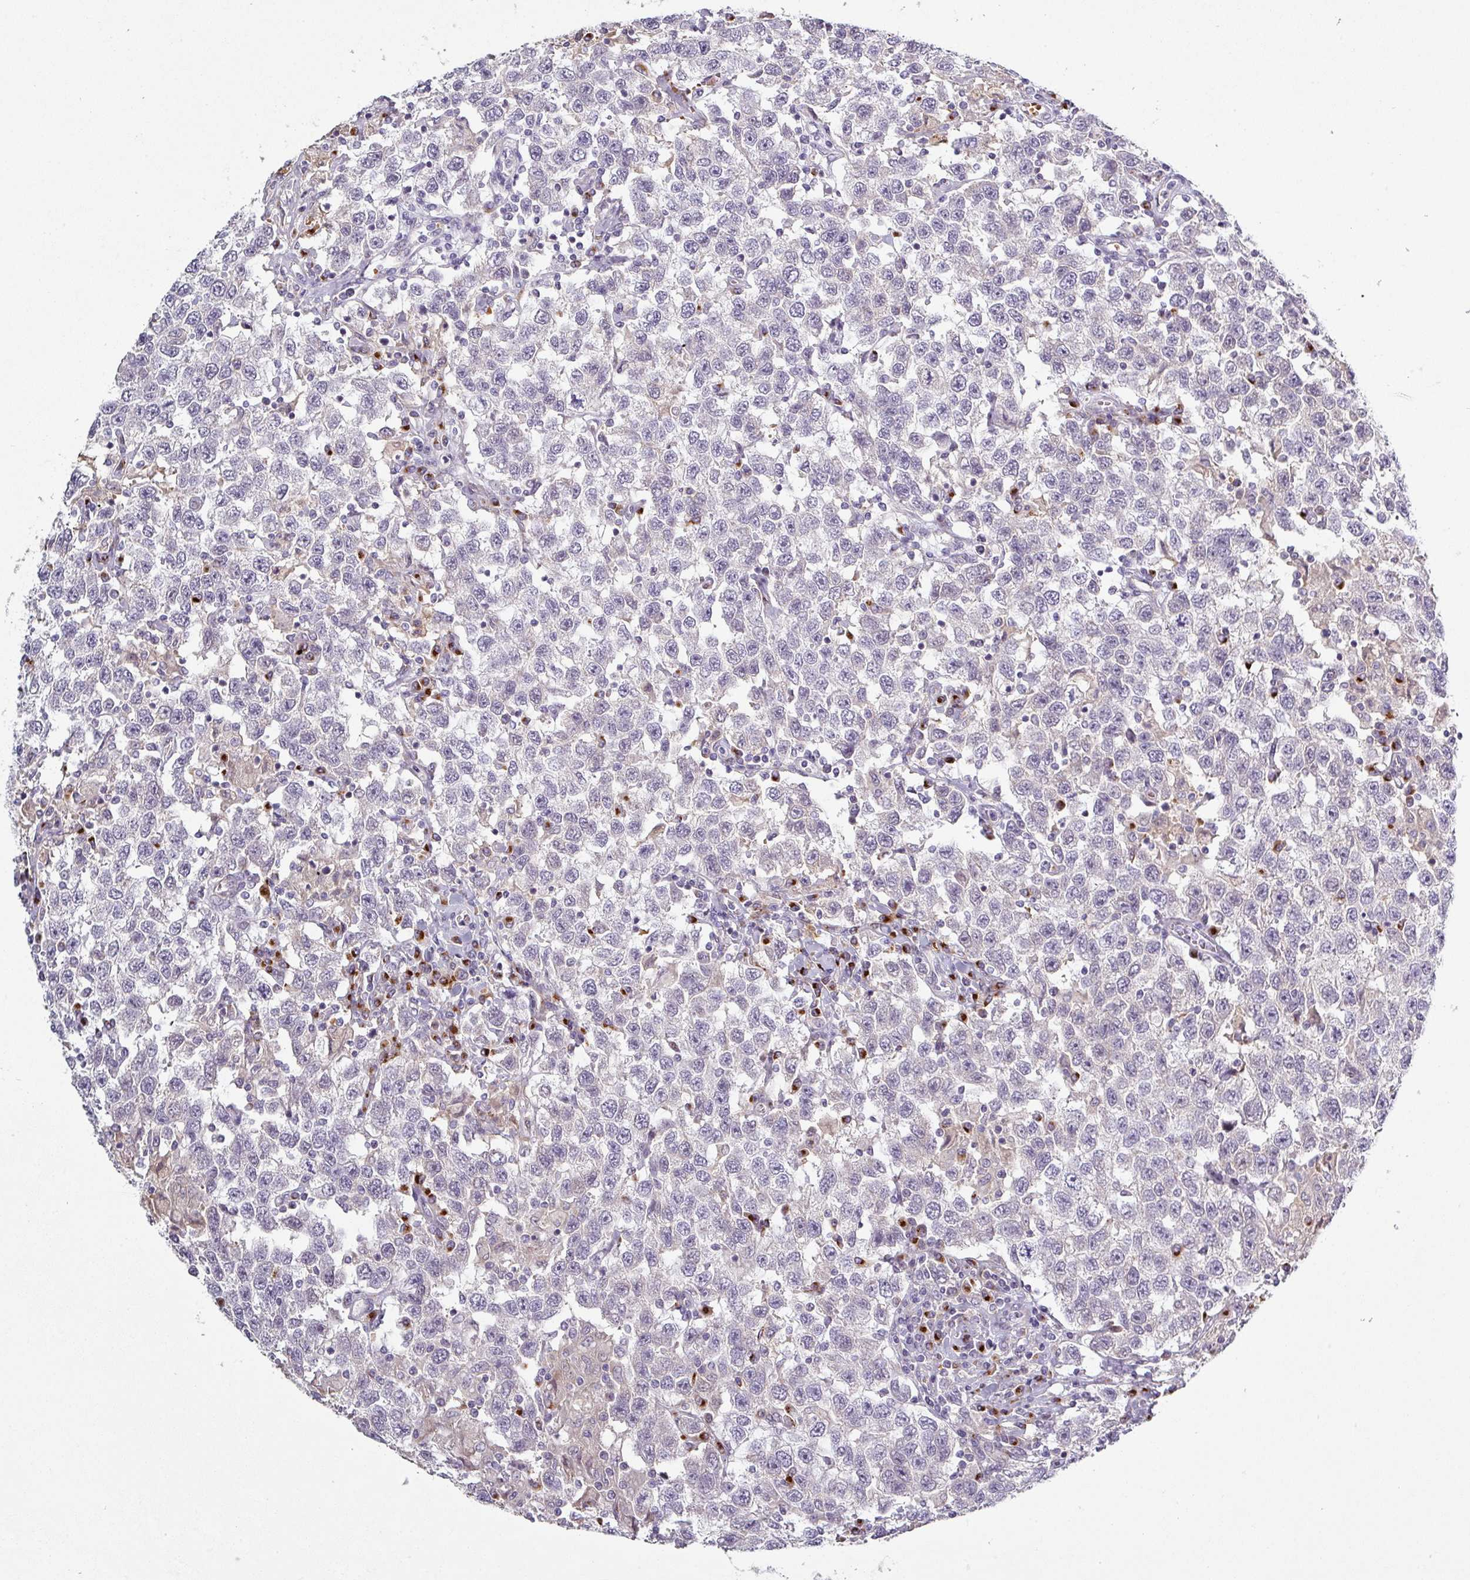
{"staining": {"intensity": "negative", "quantity": "none", "location": "none"}, "tissue": "testis cancer", "cell_type": "Tumor cells", "image_type": "cancer", "snomed": [{"axis": "morphology", "description": "Seminoma, NOS"}, {"axis": "topography", "description": "Testis"}], "caption": "Image shows no significant protein staining in tumor cells of testis cancer (seminoma). Brightfield microscopy of IHC stained with DAB (3,3'-diaminobenzidine) (brown) and hematoxylin (blue), captured at high magnification.", "gene": "PRODH2", "patient": {"sex": "male", "age": 41}}